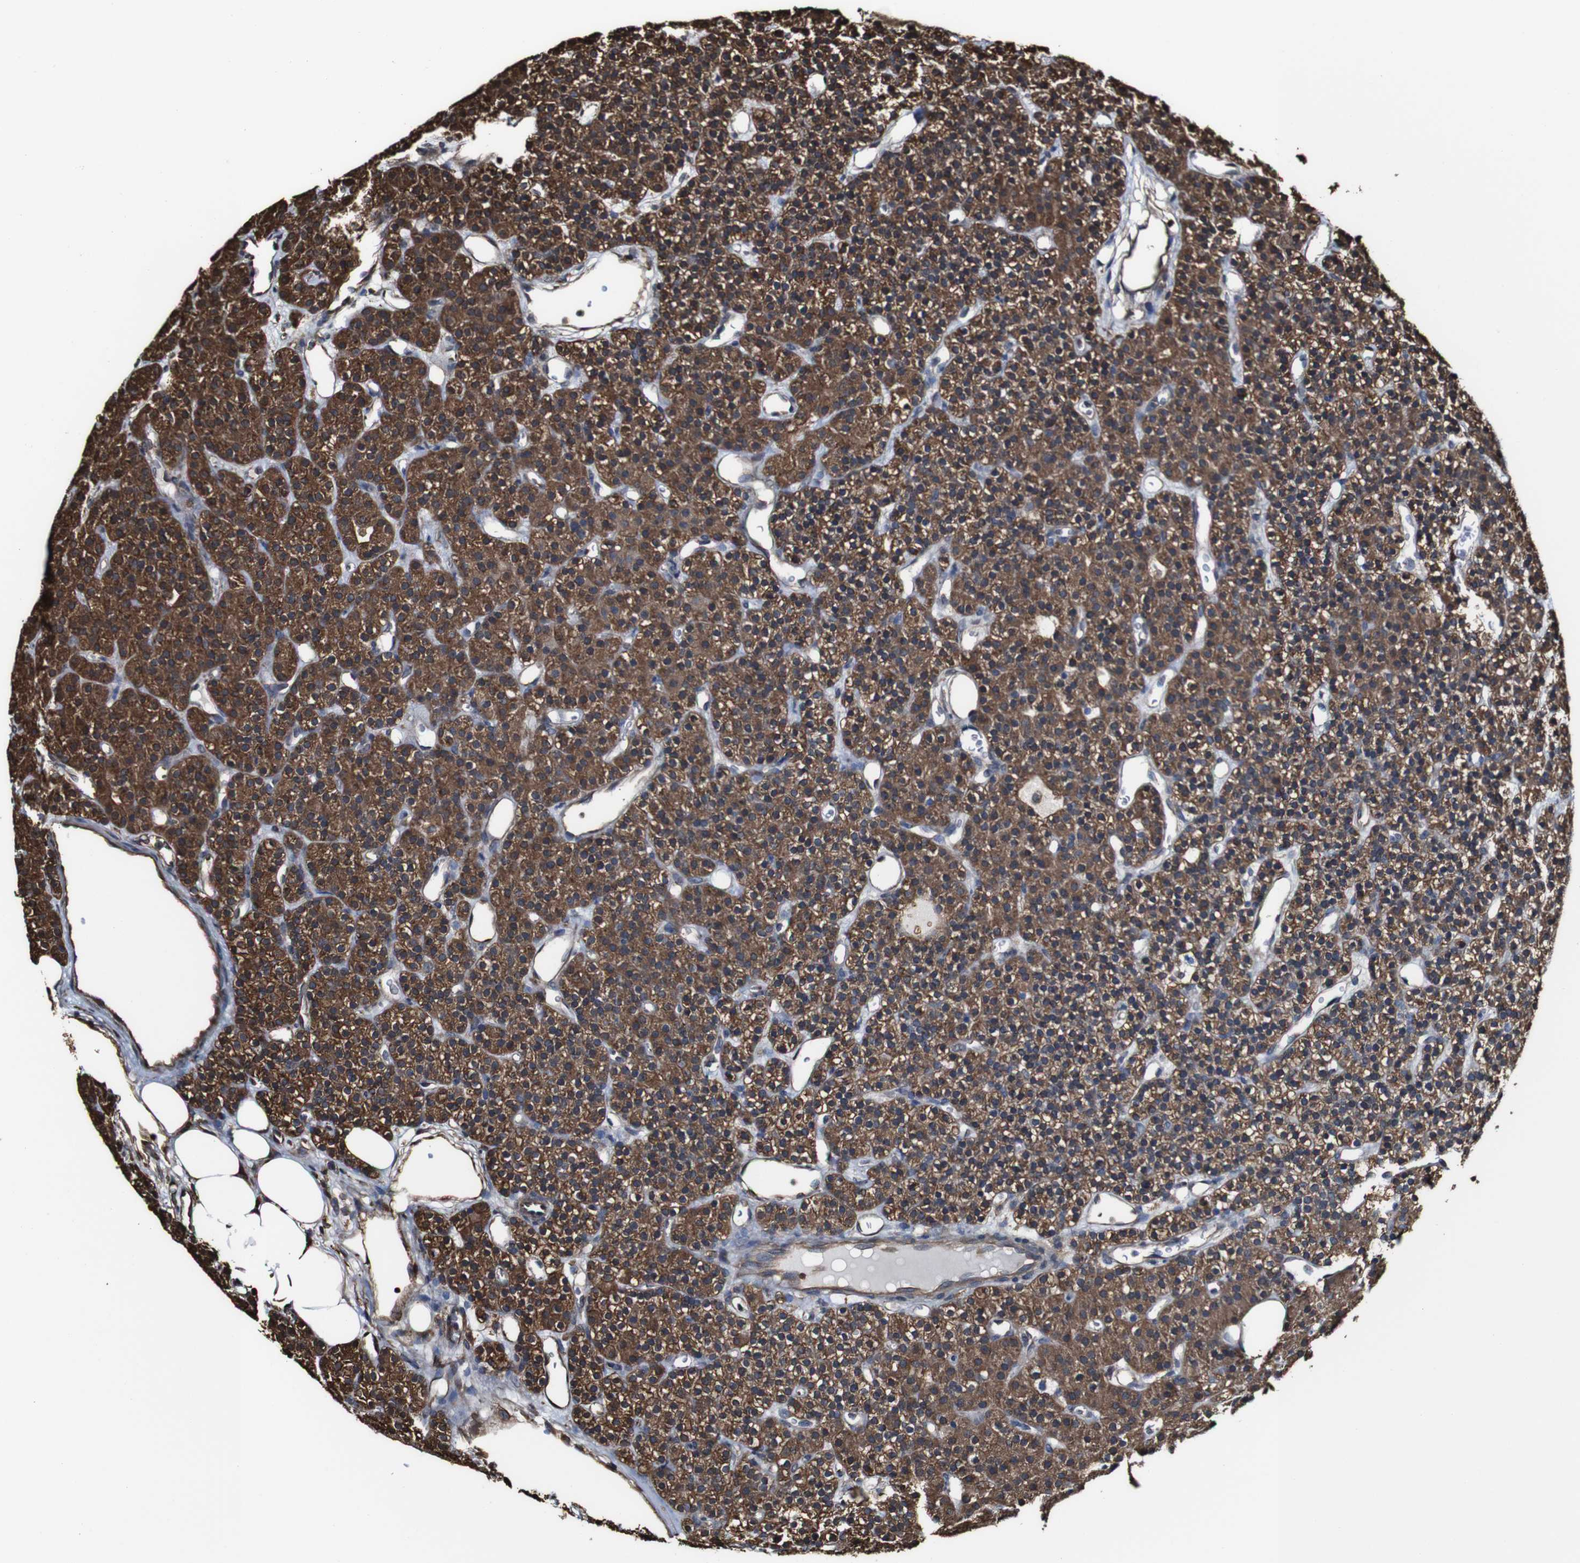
{"staining": {"intensity": "moderate", "quantity": ">75%", "location": "cytoplasmic/membranous"}, "tissue": "parathyroid gland", "cell_type": "Glandular cells", "image_type": "normal", "snomed": [{"axis": "morphology", "description": "Normal tissue, NOS"}, {"axis": "morphology", "description": "Hyperplasia, NOS"}, {"axis": "topography", "description": "Parathyroid gland"}], "caption": "Glandular cells show moderate cytoplasmic/membranous expression in approximately >75% of cells in normal parathyroid gland.", "gene": "PTPRR", "patient": {"sex": "male", "age": 44}}